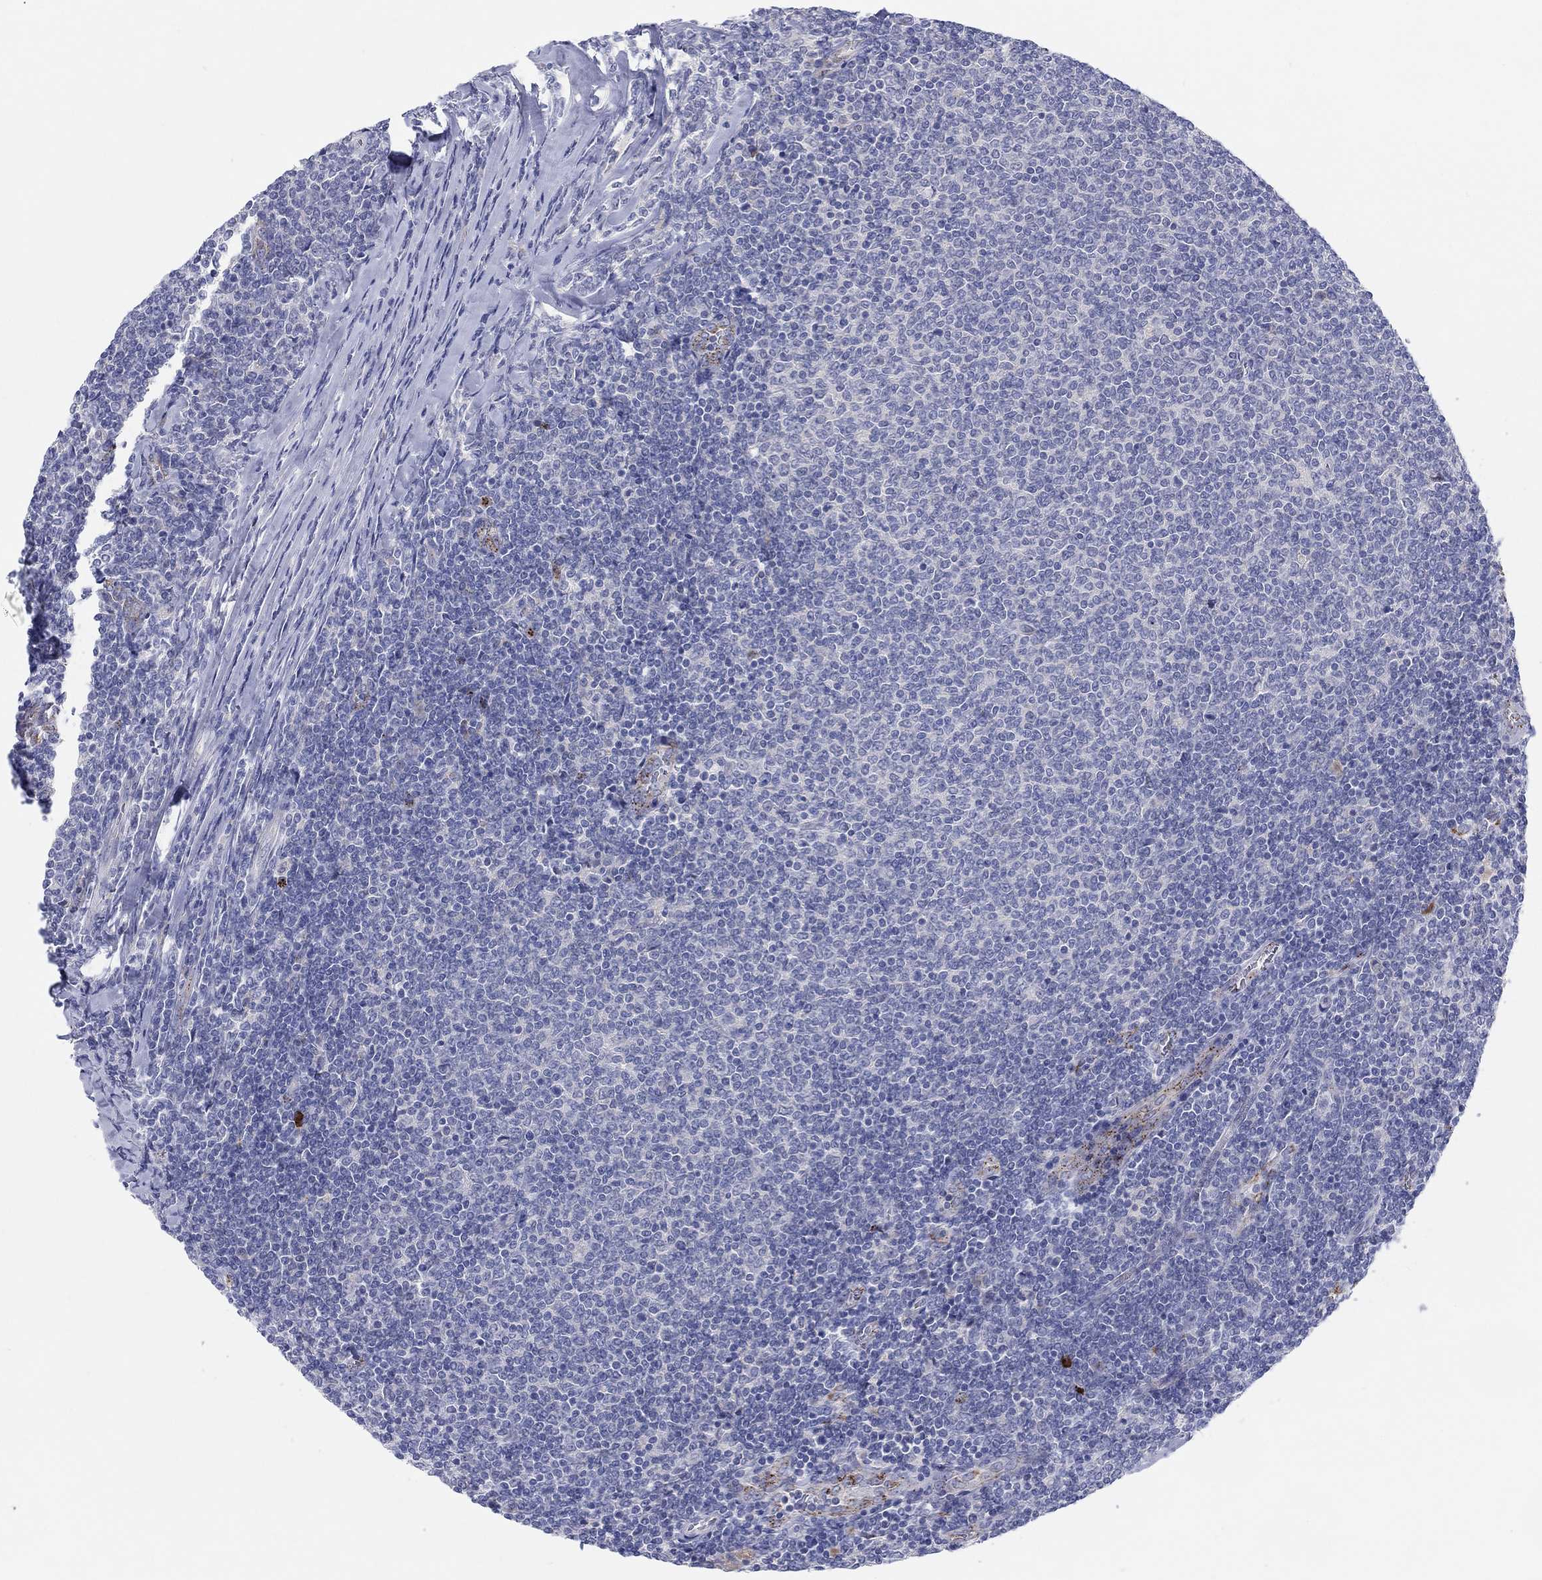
{"staining": {"intensity": "negative", "quantity": "none", "location": "none"}, "tissue": "lymphoma", "cell_type": "Tumor cells", "image_type": "cancer", "snomed": [{"axis": "morphology", "description": "Malignant lymphoma, non-Hodgkin's type, Low grade"}, {"axis": "topography", "description": "Lymph node"}], "caption": "Tumor cells show no significant positivity in malignant lymphoma, non-Hodgkin's type (low-grade). (Stains: DAB (3,3'-diaminobenzidine) IHC with hematoxylin counter stain, Microscopy: brightfield microscopy at high magnification).", "gene": "BCO2", "patient": {"sex": "male", "age": 52}}